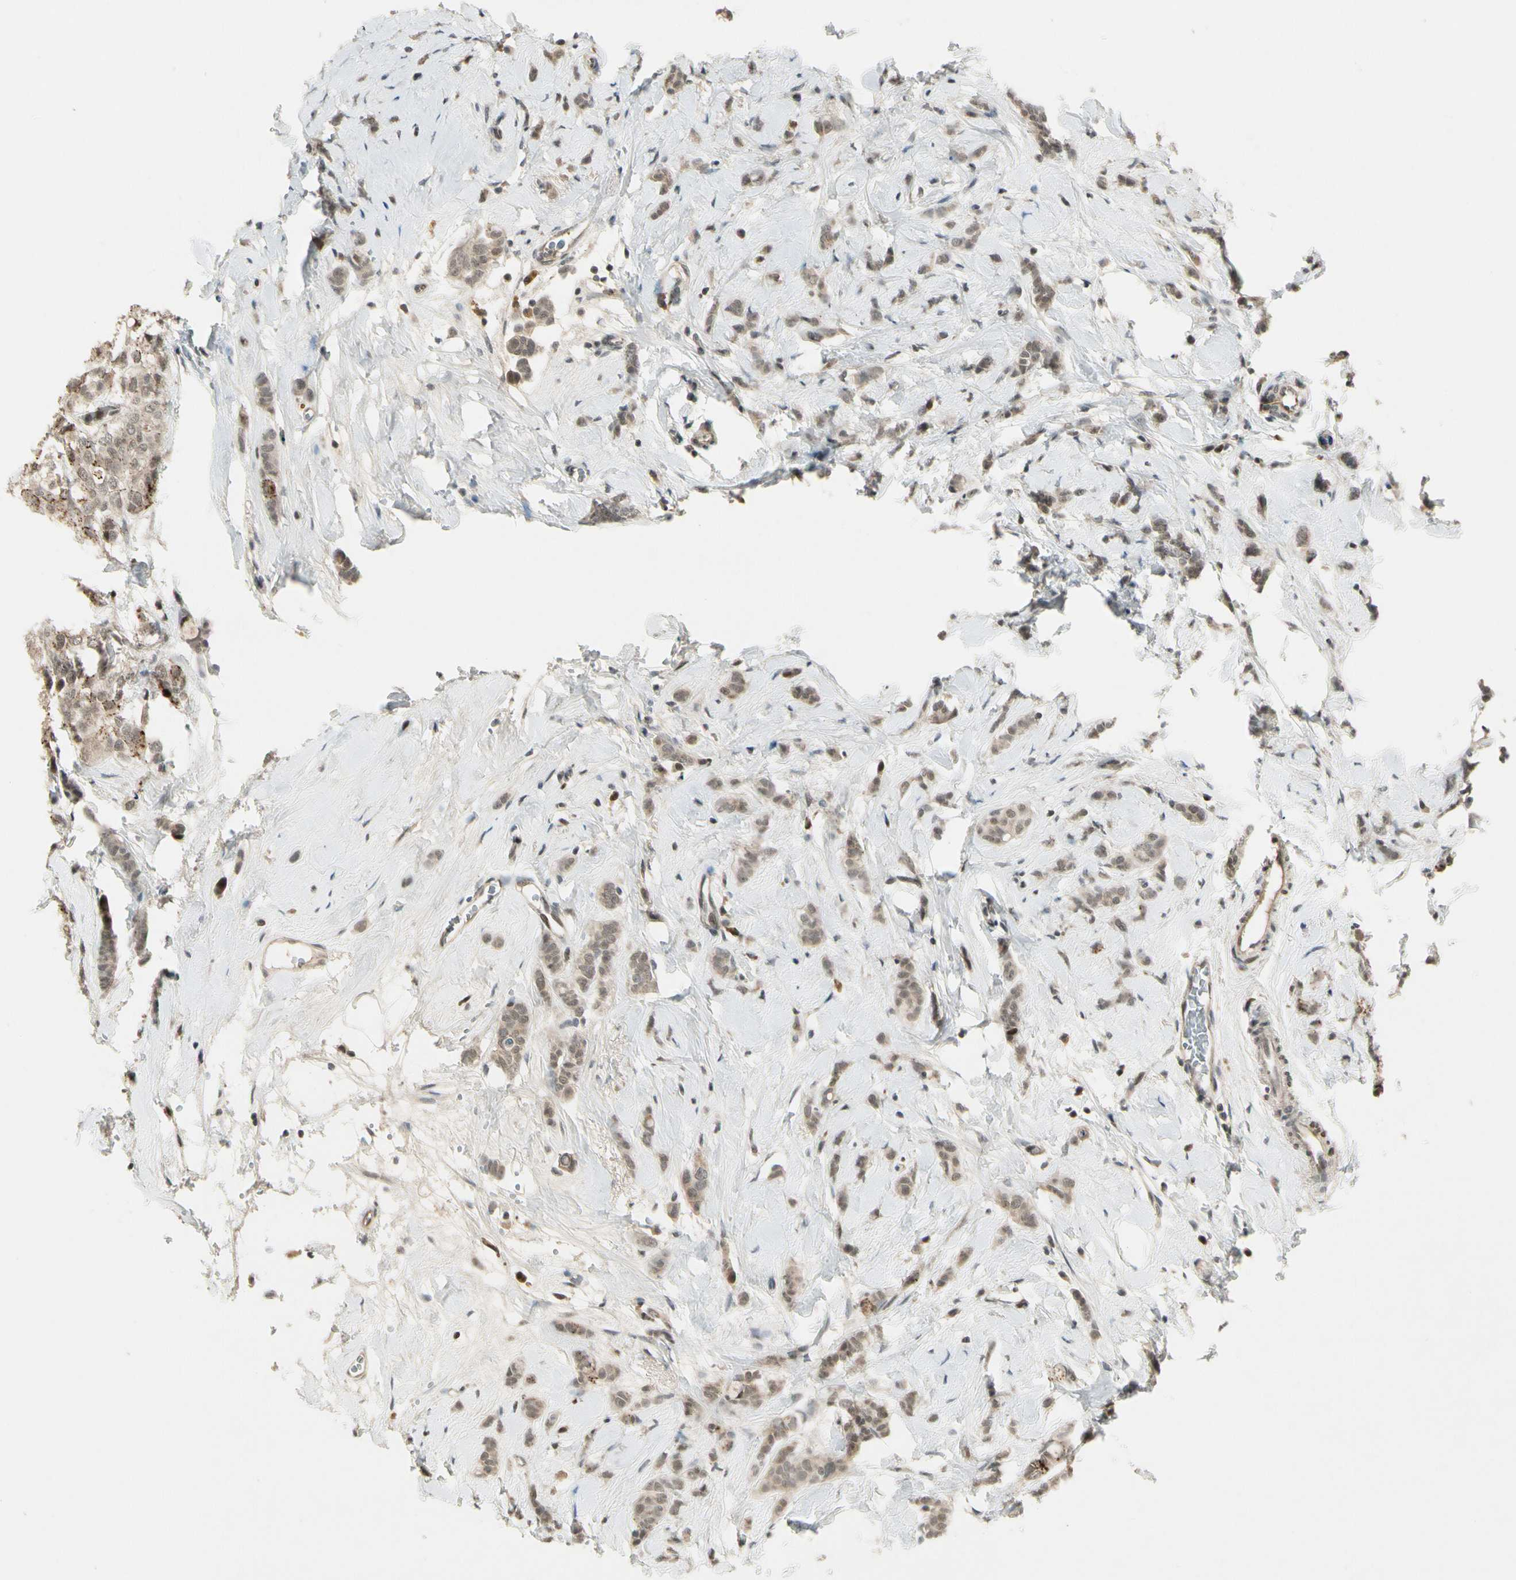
{"staining": {"intensity": "weak", "quantity": "25%-75%", "location": "cytoplasmic/membranous"}, "tissue": "breast cancer", "cell_type": "Tumor cells", "image_type": "cancer", "snomed": [{"axis": "morphology", "description": "Lobular carcinoma"}, {"axis": "topography", "description": "Breast"}], "caption": "This image demonstrates breast cancer stained with immunohistochemistry (IHC) to label a protein in brown. The cytoplasmic/membranous of tumor cells show weak positivity for the protein. Nuclei are counter-stained blue.", "gene": "CDK11A", "patient": {"sex": "female", "age": 60}}